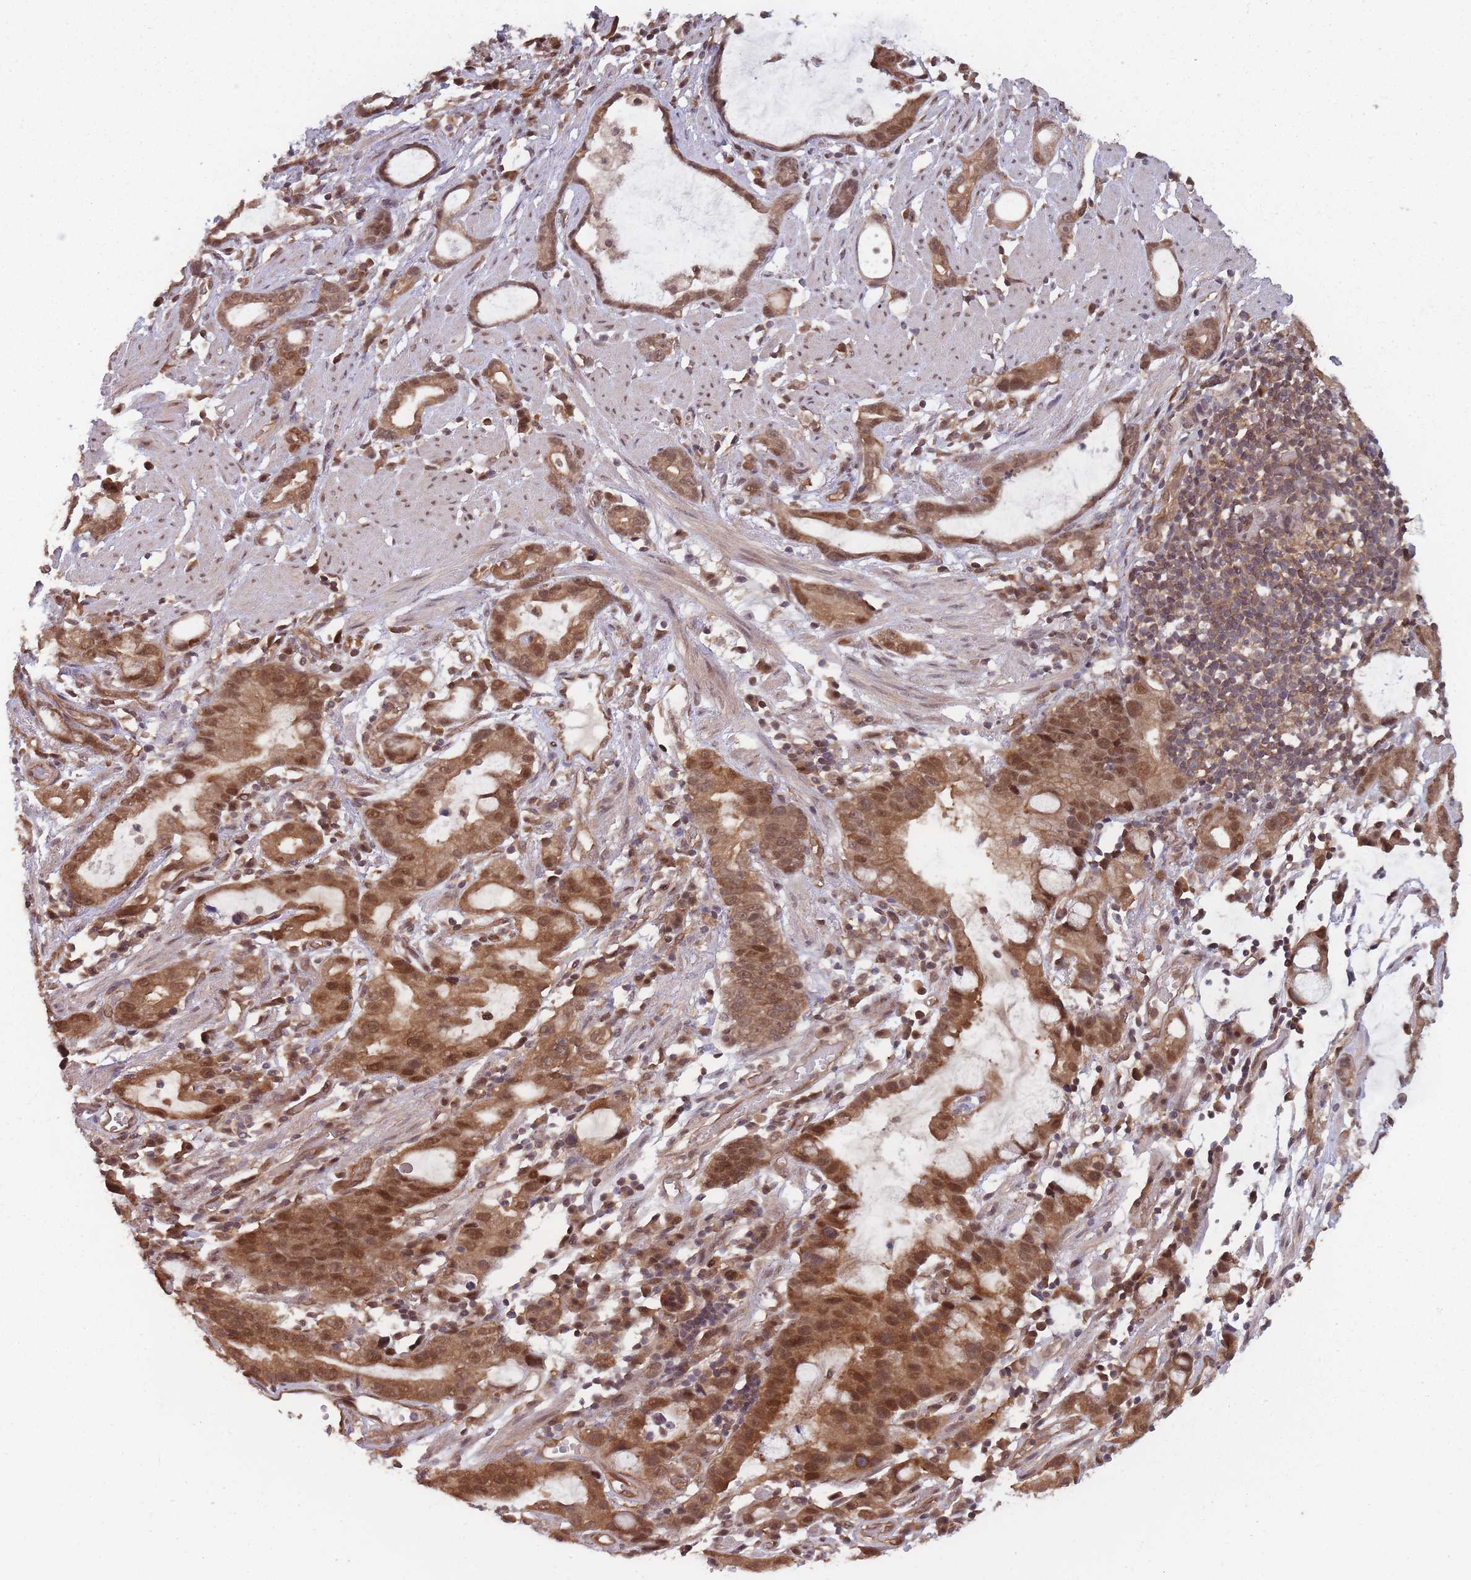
{"staining": {"intensity": "strong", "quantity": ">75%", "location": "cytoplasmic/membranous,nuclear"}, "tissue": "stomach cancer", "cell_type": "Tumor cells", "image_type": "cancer", "snomed": [{"axis": "morphology", "description": "Adenocarcinoma, NOS"}, {"axis": "topography", "description": "Stomach"}], "caption": "This micrograph demonstrates IHC staining of stomach cancer (adenocarcinoma), with high strong cytoplasmic/membranous and nuclear positivity in approximately >75% of tumor cells.", "gene": "PPP6R3", "patient": {"sex": "male", "age": 55}}